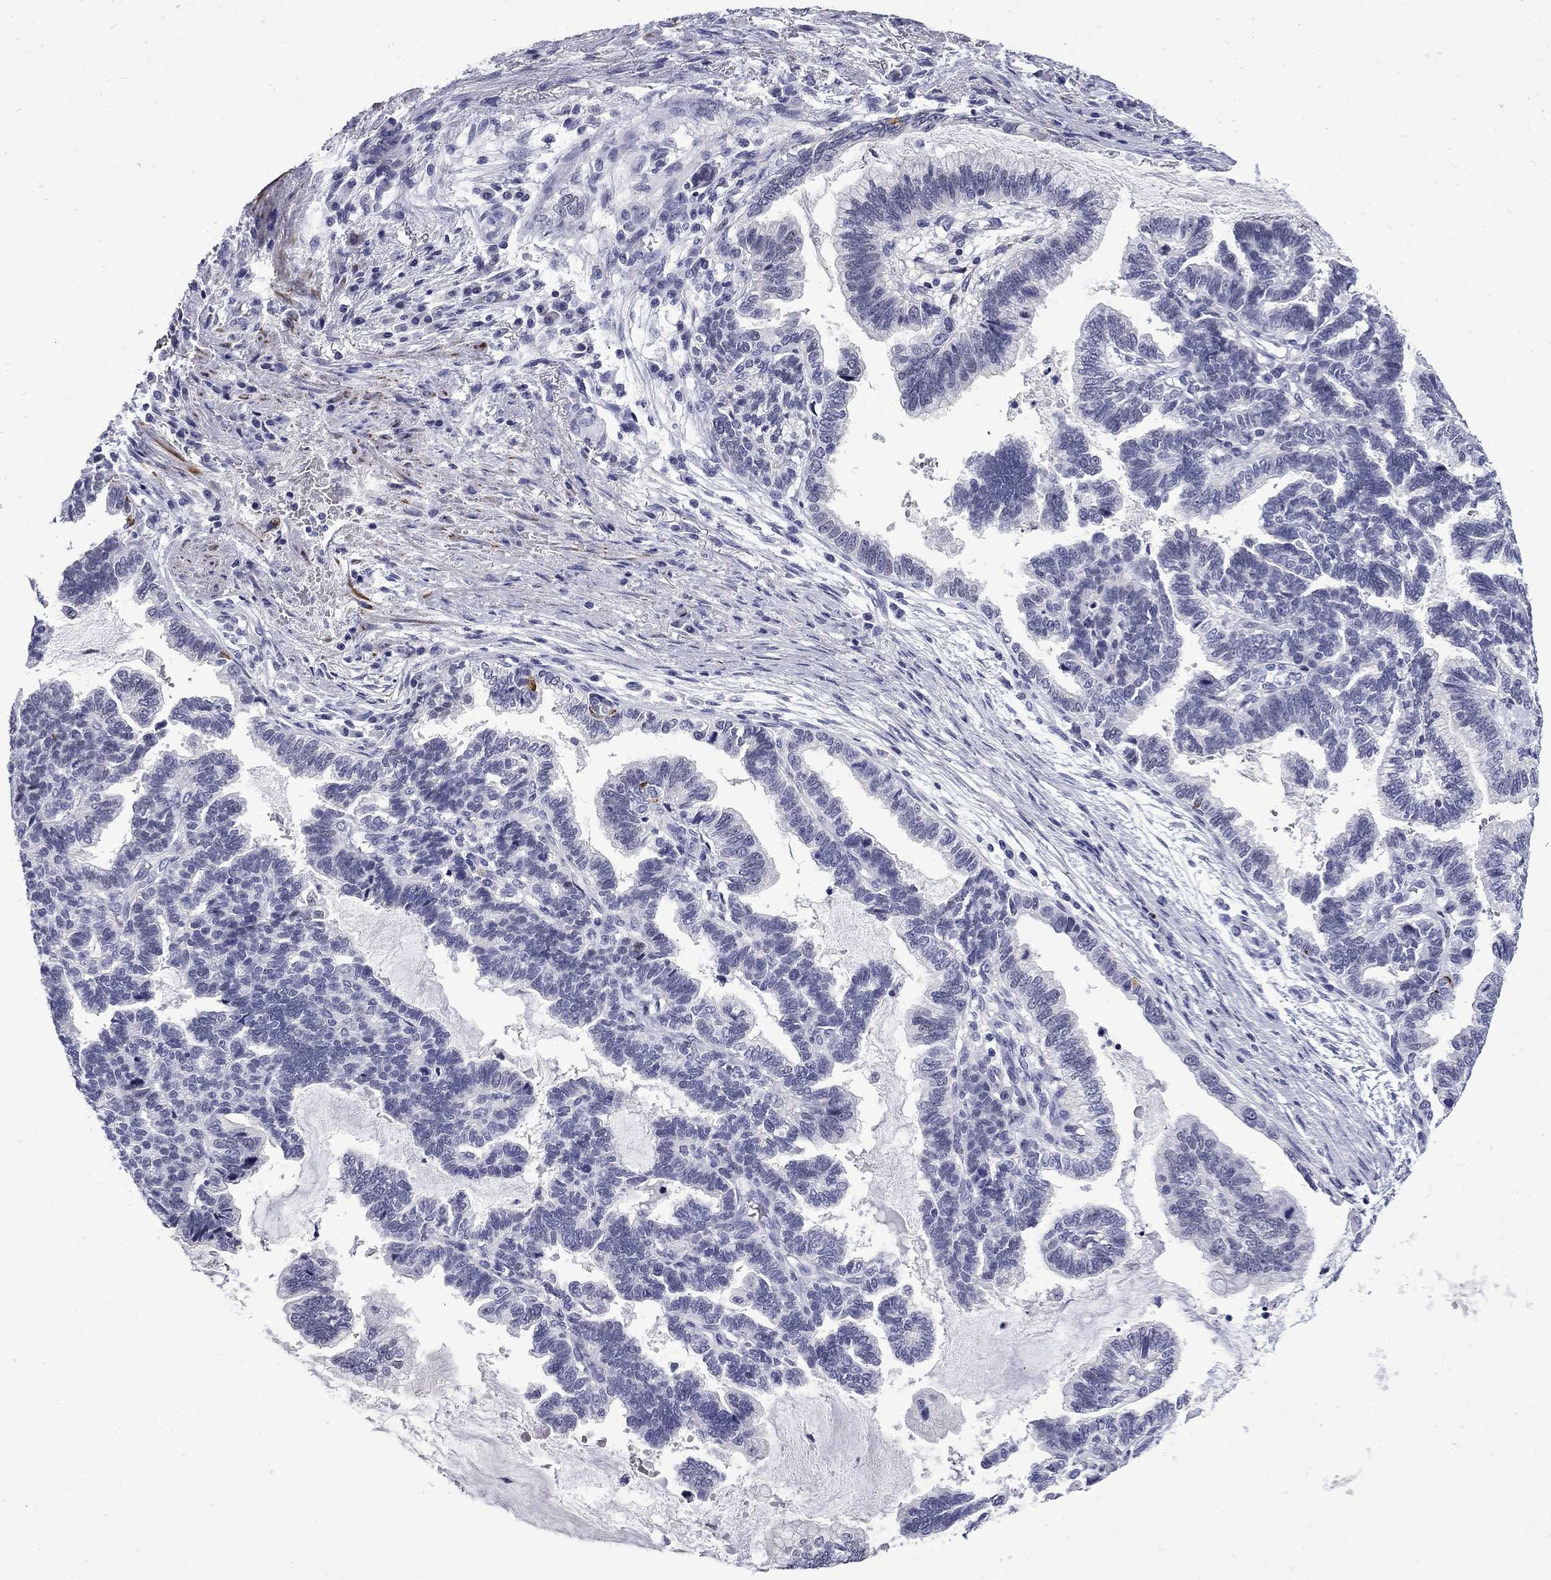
{"staining": {"intensity": "negative", "quantity": "none", "location": "none"}, "tissue": "stomach cancer", "cell_type": "Tumor cells", "image_type": "cancer", "snomed": [{"axis": "morphology", "description": "Adenocarcinoma, NOS"}, {"axis": "topography", "description": "Stomach"}], "caption": "This is an immunohistochemistry (IHC) image of human adenocarcinoma (stomach). There is no positivity in tumor cells.", "gene": "MGARP", "patient": {"sex": "male", "age": 83}}